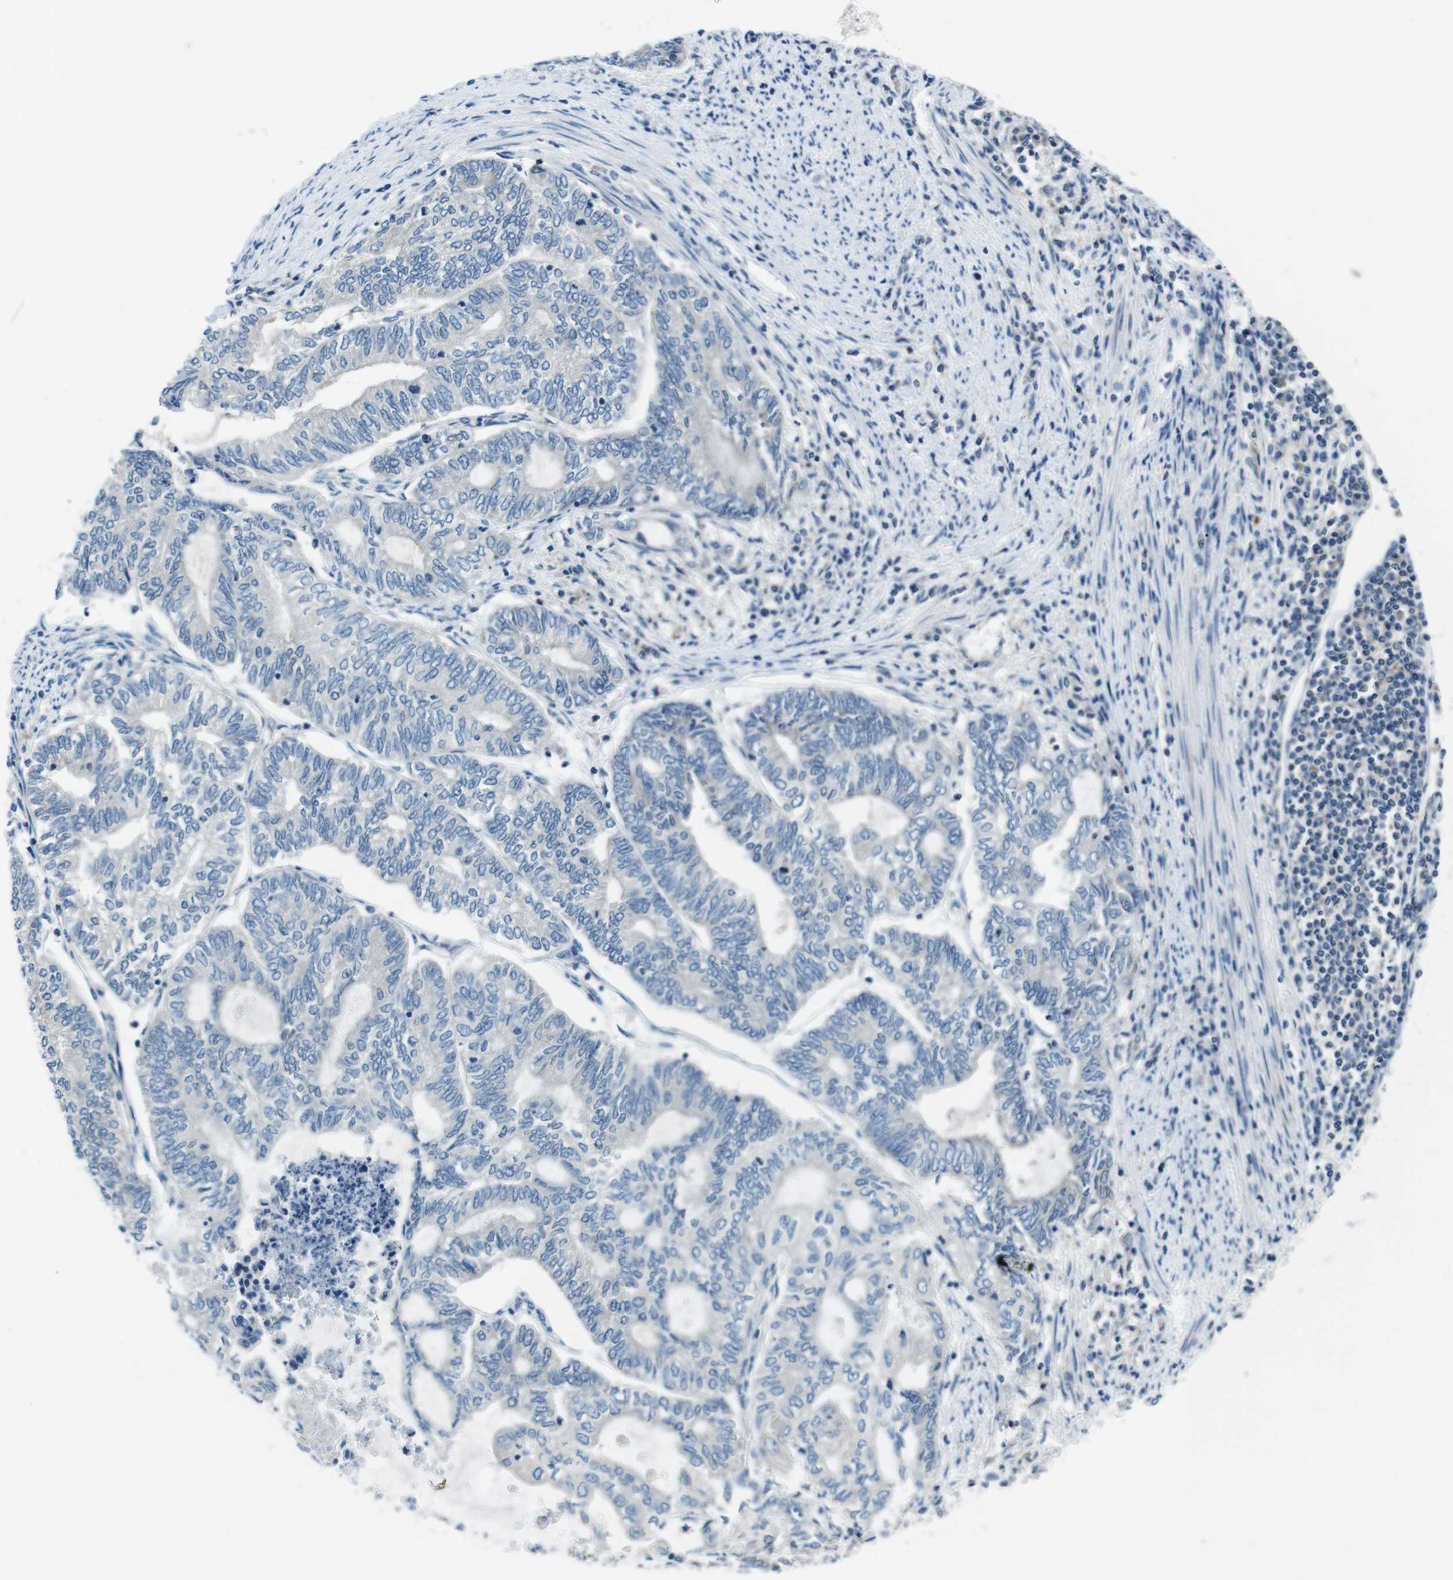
{"staining": {"intensity": "negative", "quantity": "none", "location": "none"}, "tissue": "endometrial cancer", "cell_type": "Tumor cells", "image_type": "cancer", "snomed": [{"axis": "morphology", "description": "Adenocarcinoma, NOS"}, {"axis": "topography", "description": "Uterus"}, {"axis": "topography", "description": "Endometrium"}], "caption": "Photomicrograph shows no significant protein positivity in tumor cells of endometrial cancer (adenocarcinoma). The staining was performed using DAB to visualize the protein expression in brown, while the nuclei were stained in blue with hematoxylin (Magnification: 20x).", "gene": "PIK3CD", "patient": {"sex": "female", "age": 70}}